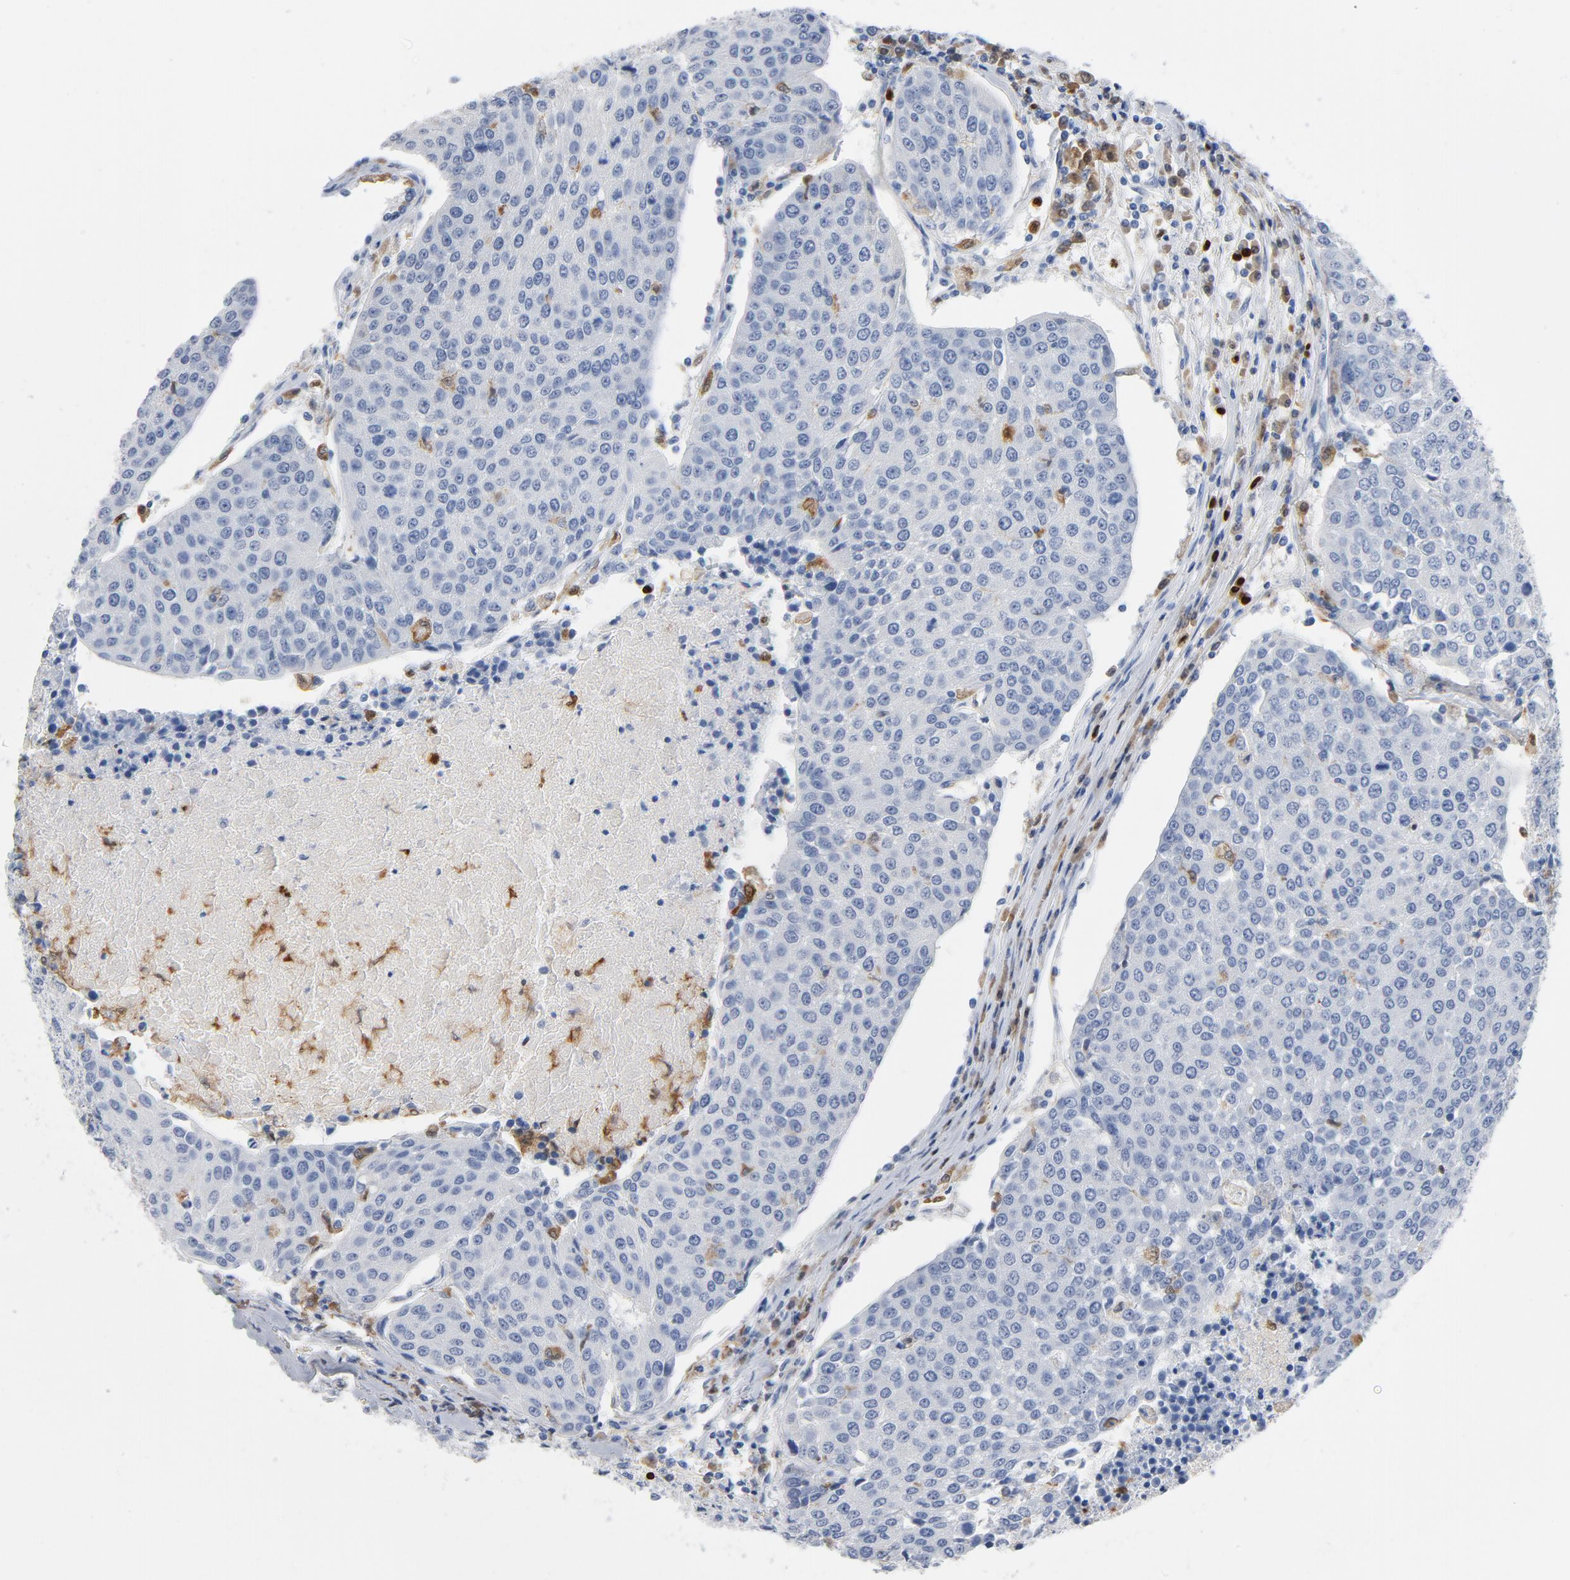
{"staining": {"intensity": "negative", "quantity": "none", "location": "none"}, "tissue": "urothelial cancer", "cell_type": "Tumor cells", "image_type": "cancer", "snomed": [{"axis": "morphology", "description": "Urothelial carcinoma, High grade"}, {"axis": "topography", "description": "Urinary bladder"}], "caption": "This is an immunohistochemistry (IHC) image of urothelial cancer. There is no expression in tumor cells.", "gene": "NCF1", "patient": {"sex": "female", "age": 85}}